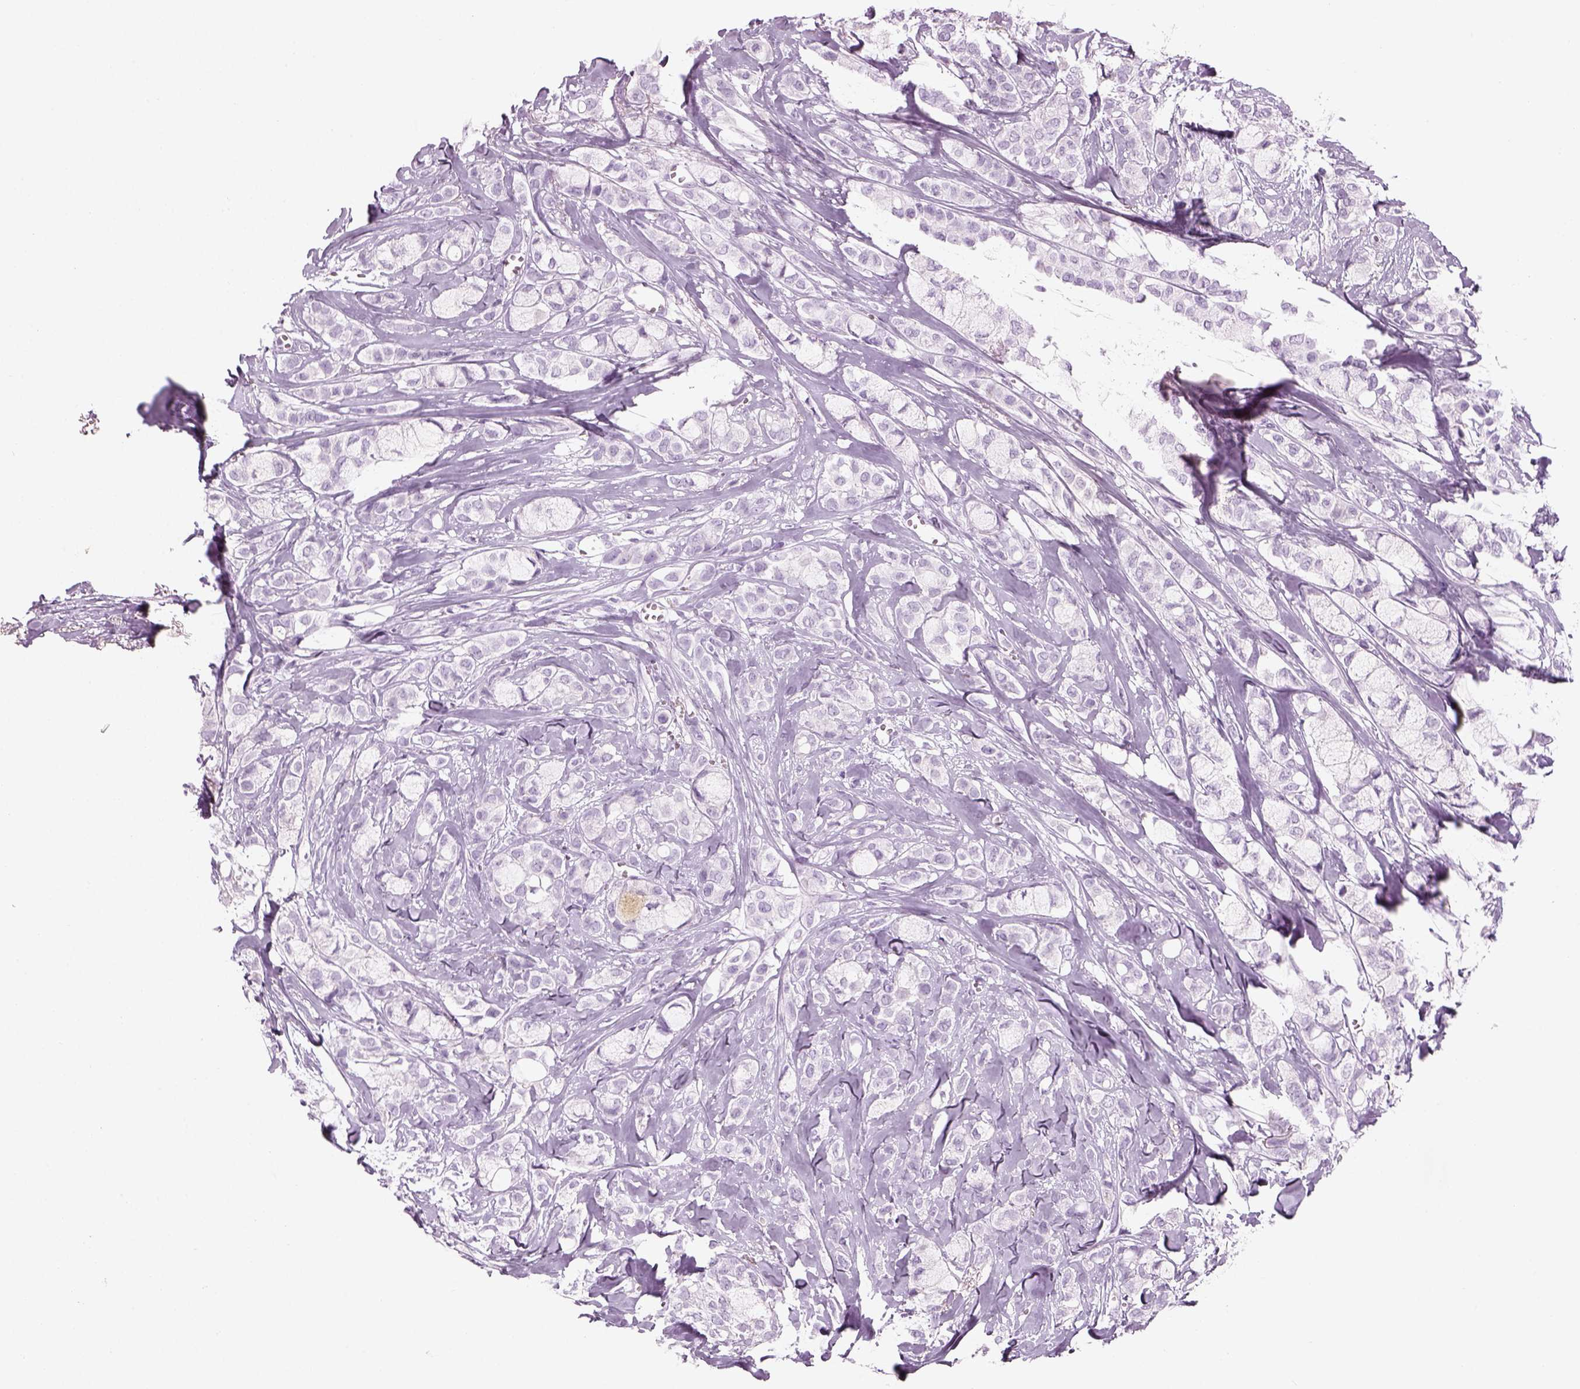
{"staining": {"intensity": "negative", "quantity": "none", "location": "none"}, "tissue": "breast cancer", "cell_type": "Tumor cells", "image_type": "cancer", "snomed": [{"axis": "morphology", "description": "Duct carcinoma"}, {"axis": "topography", "description": "Breast"}], "caption": "Tumor cells show no significant protein staining in breast infiltrating ductal carcinoma.", "gene": "SAG", "patient": {"sex": "female", "age": 85}}